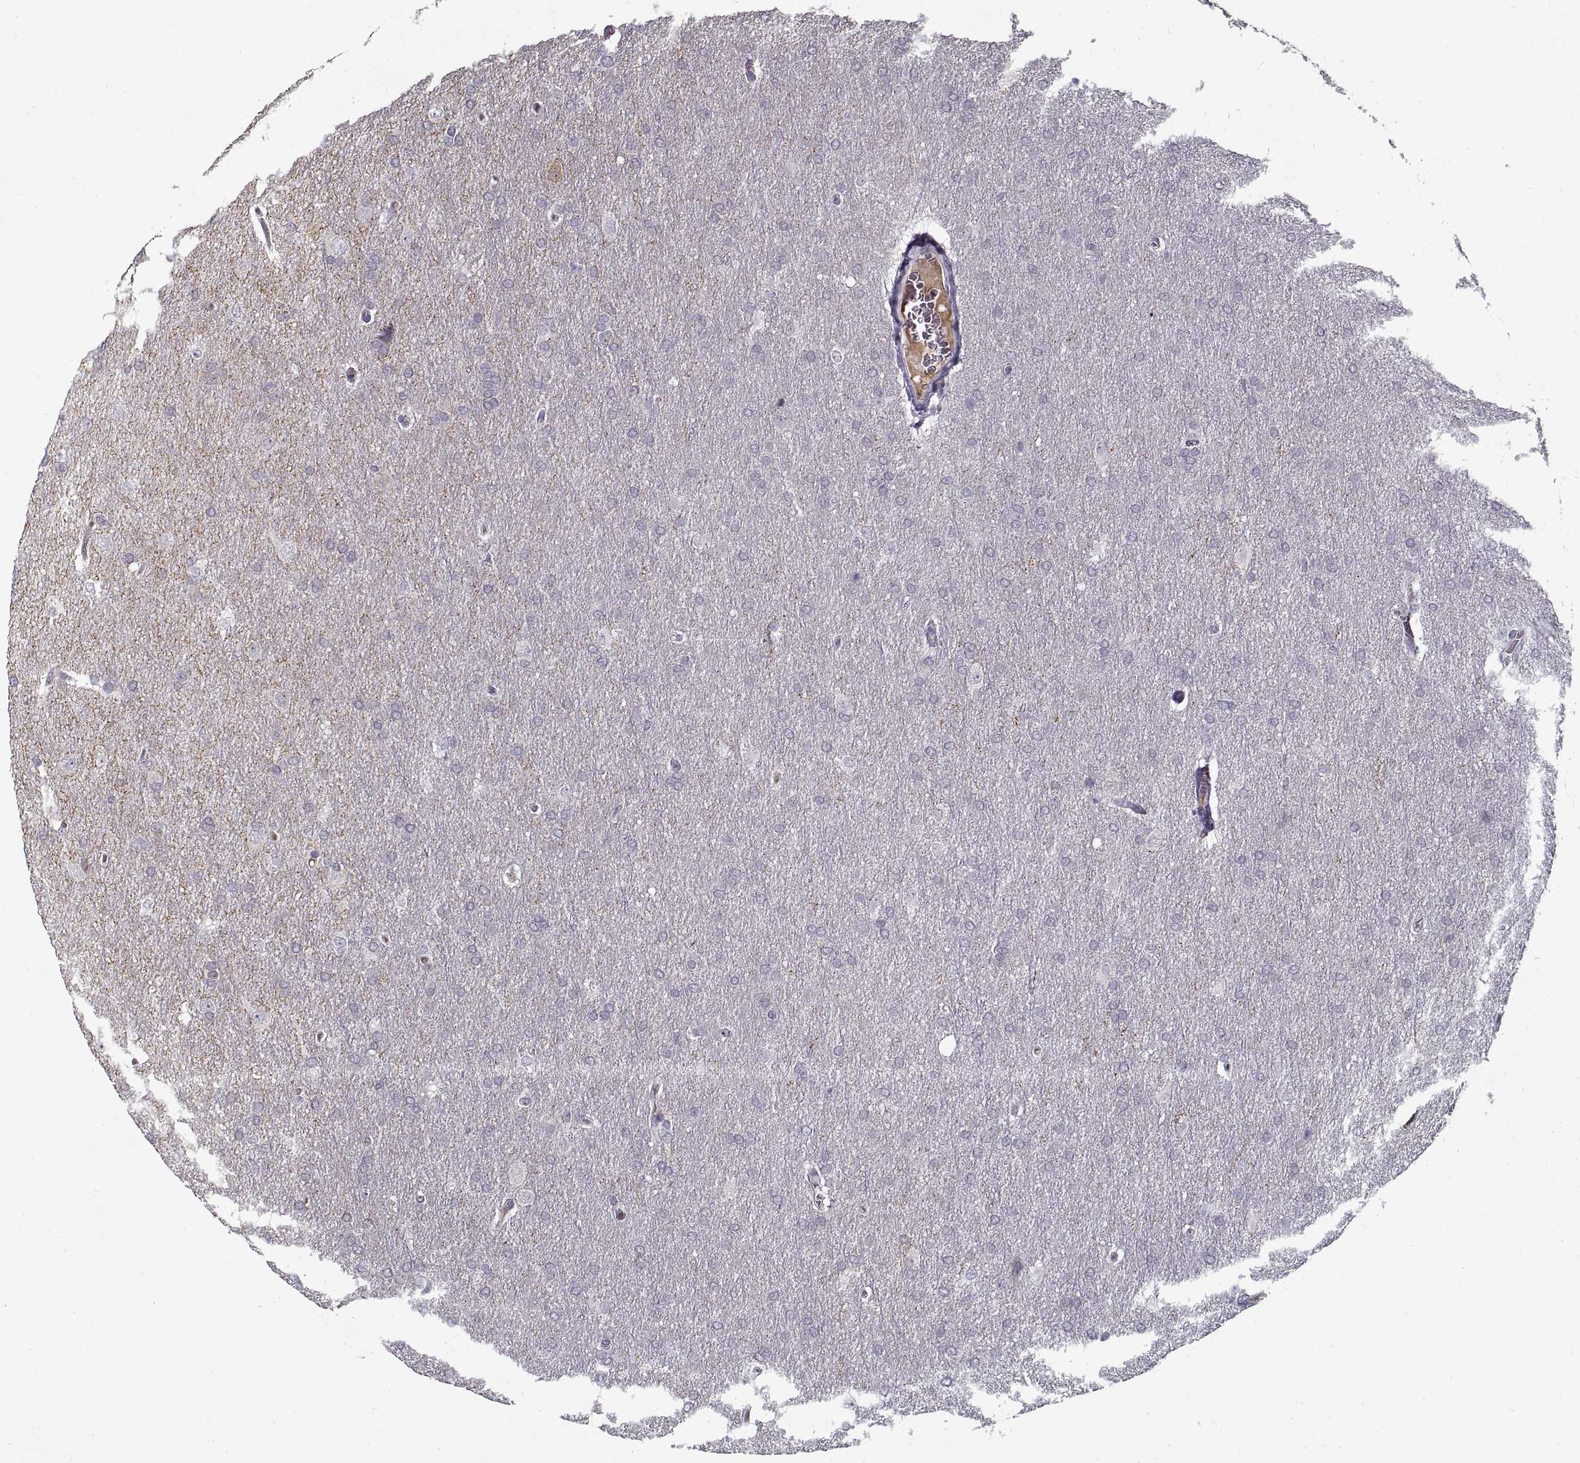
{"staining": {"intensity": "negative", "quantity": "none", "location": "none"}, "tissue": "glioma", "cell_type": "Tumor cells", "image_type": "cancer", "snomed": [{"axis": "morphology", "description": "Glioma, malignant, Low grade"}, {"axis": "topography", "description": "Brain"}], "caption": "Glioma stained for a protein using IHC exhibits no expression tumor cells.", "gene": "GAD2", "patient": {"sex": "female", "age": 32}}